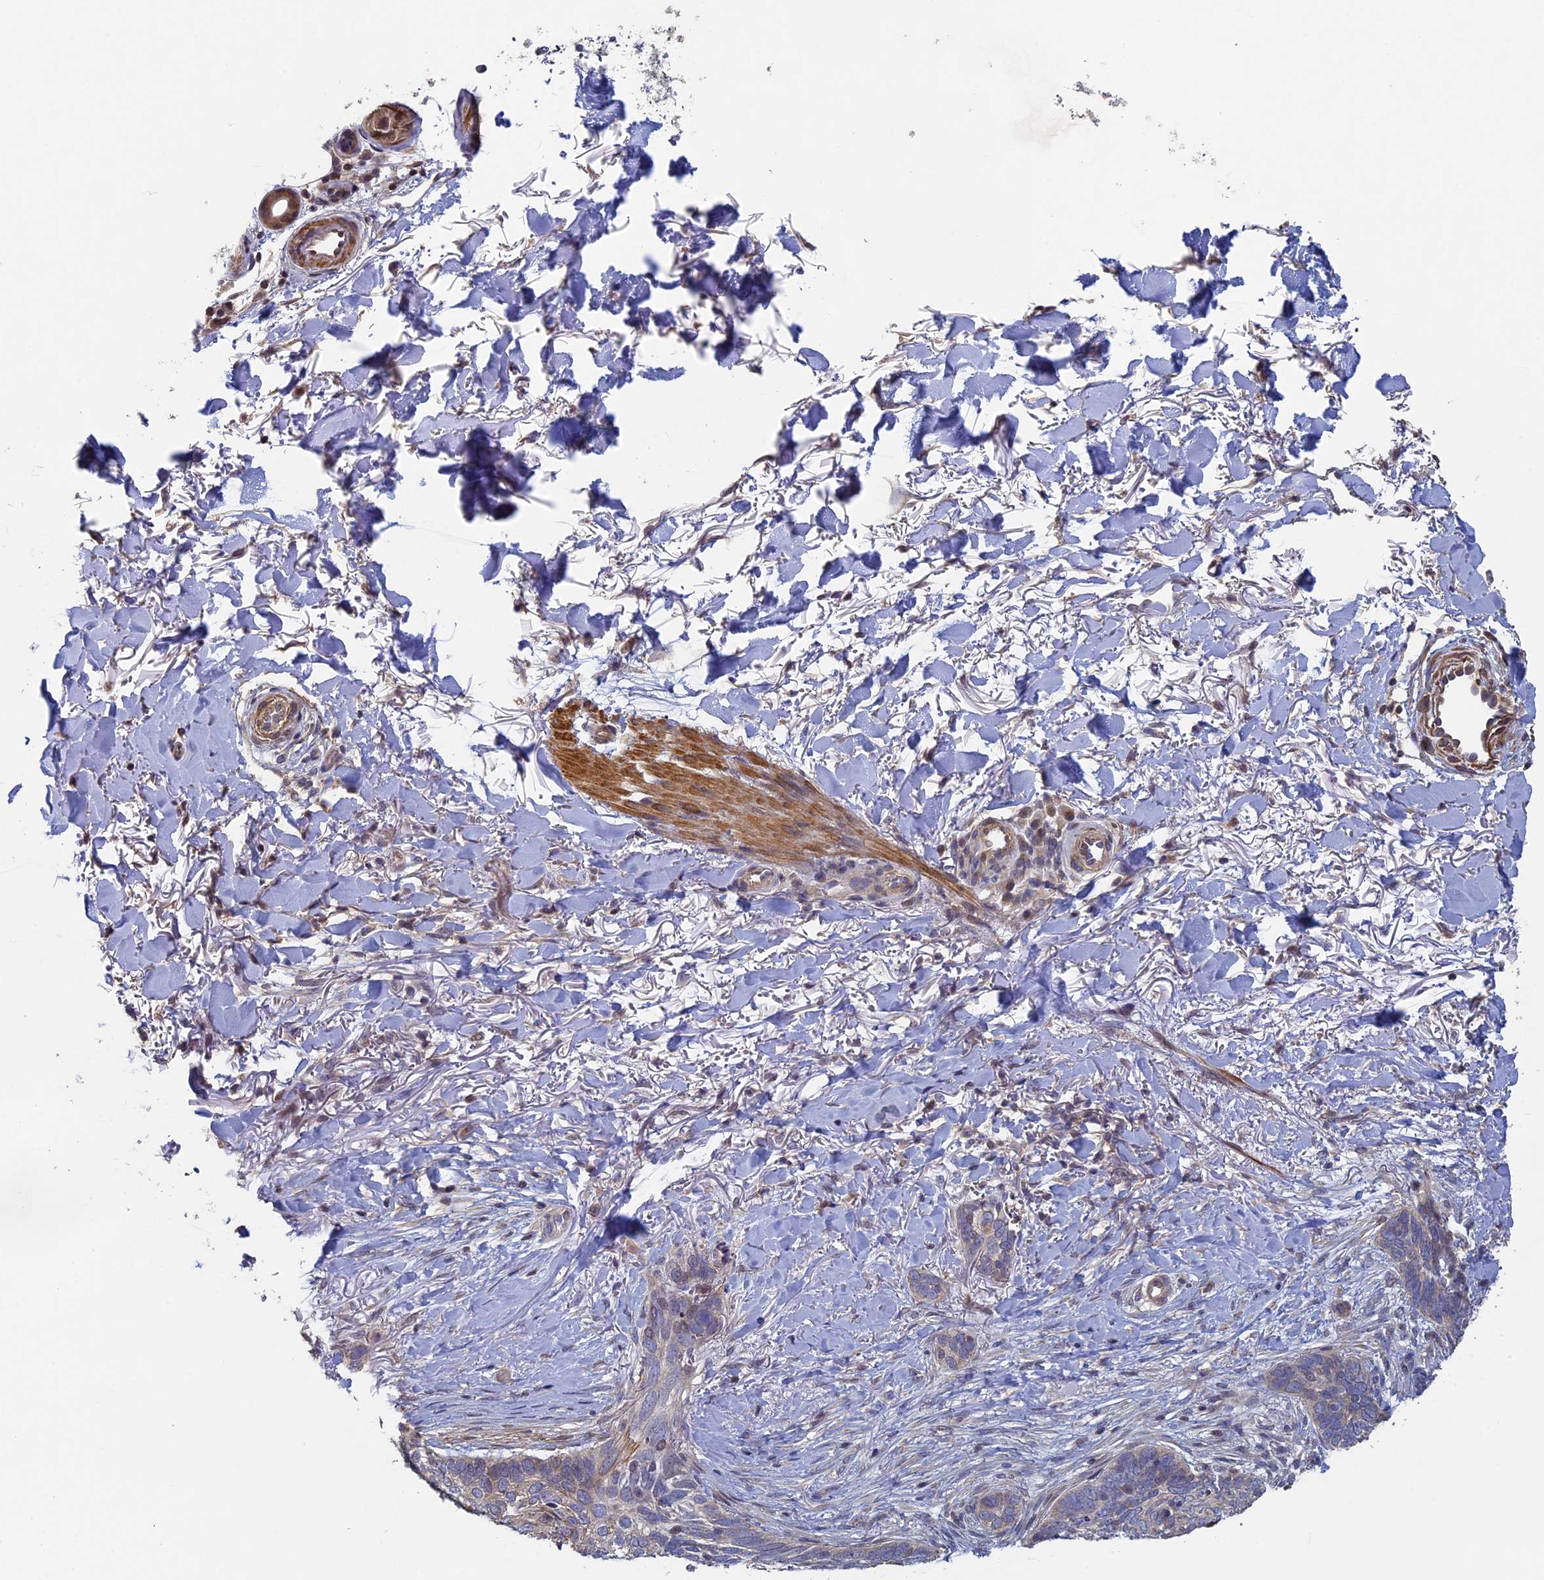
{"staining": {"intensity": "moderate", "quantity": "<25%", "location": "cytoplasmic/membranous"}, "tissue": "skin cancer", "cell_type": "Tumor cells", "image_type": "cancer", "snomed": [{"axis": "morphology", "description": "Normal tissue, NOS"}, {"axis": "morphology", "description": "Basal cell carcinoma"}, {"axis": "topography", "description": "Skin"}], "caption": "Immunohistochemical staining of human skin cancer demonstrates low levels of moderate cytoplasmic/membranous expression in about <25% of tumor cells.", "gene": "DIXDC1", "patient": {"sex": "female", "age": 67}}